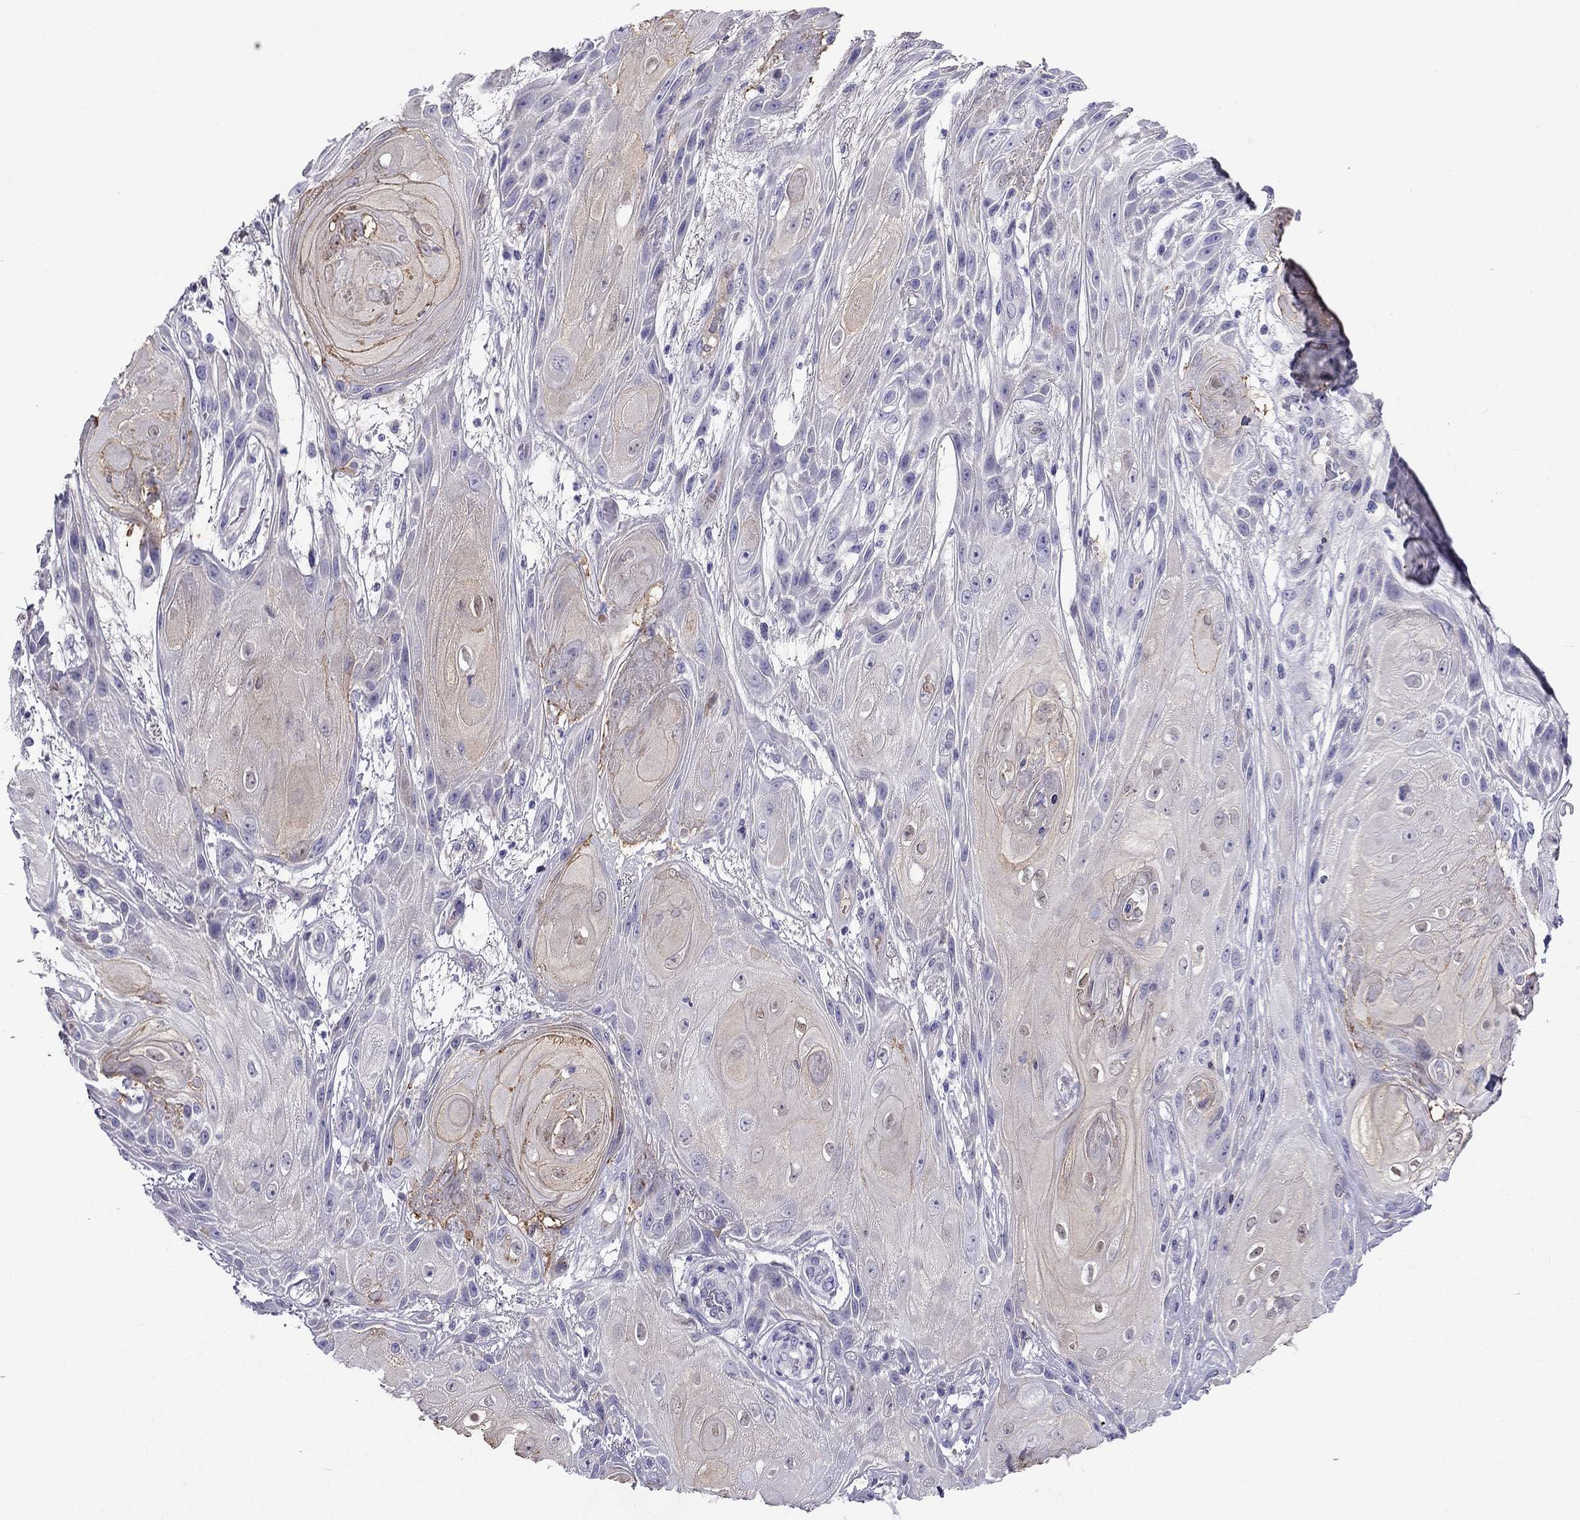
{"staining": {"intensity": "weak", "quantity": "25%-75%", "location": "cytoplasmic/membranous"}, "tissue": "skin cancer", "cell_type": "Tumor cells", "image_type": "cancer", "snomed": [{"axis": "morphology", "description": "Squamous cell carcinoma, NOS"}, {"axis": "topography", "description": "Skin"}], "caption": "A photomicrograph of skin cancer stained for a protein demonstrates weak cytoplasmic/membranous brown staining in tumor cells. The protein of interest is shown in brown color, while the nuclei are stained blue.", "gene": "TBC1D21", "patient": {"sex": "male", "age": 62}}